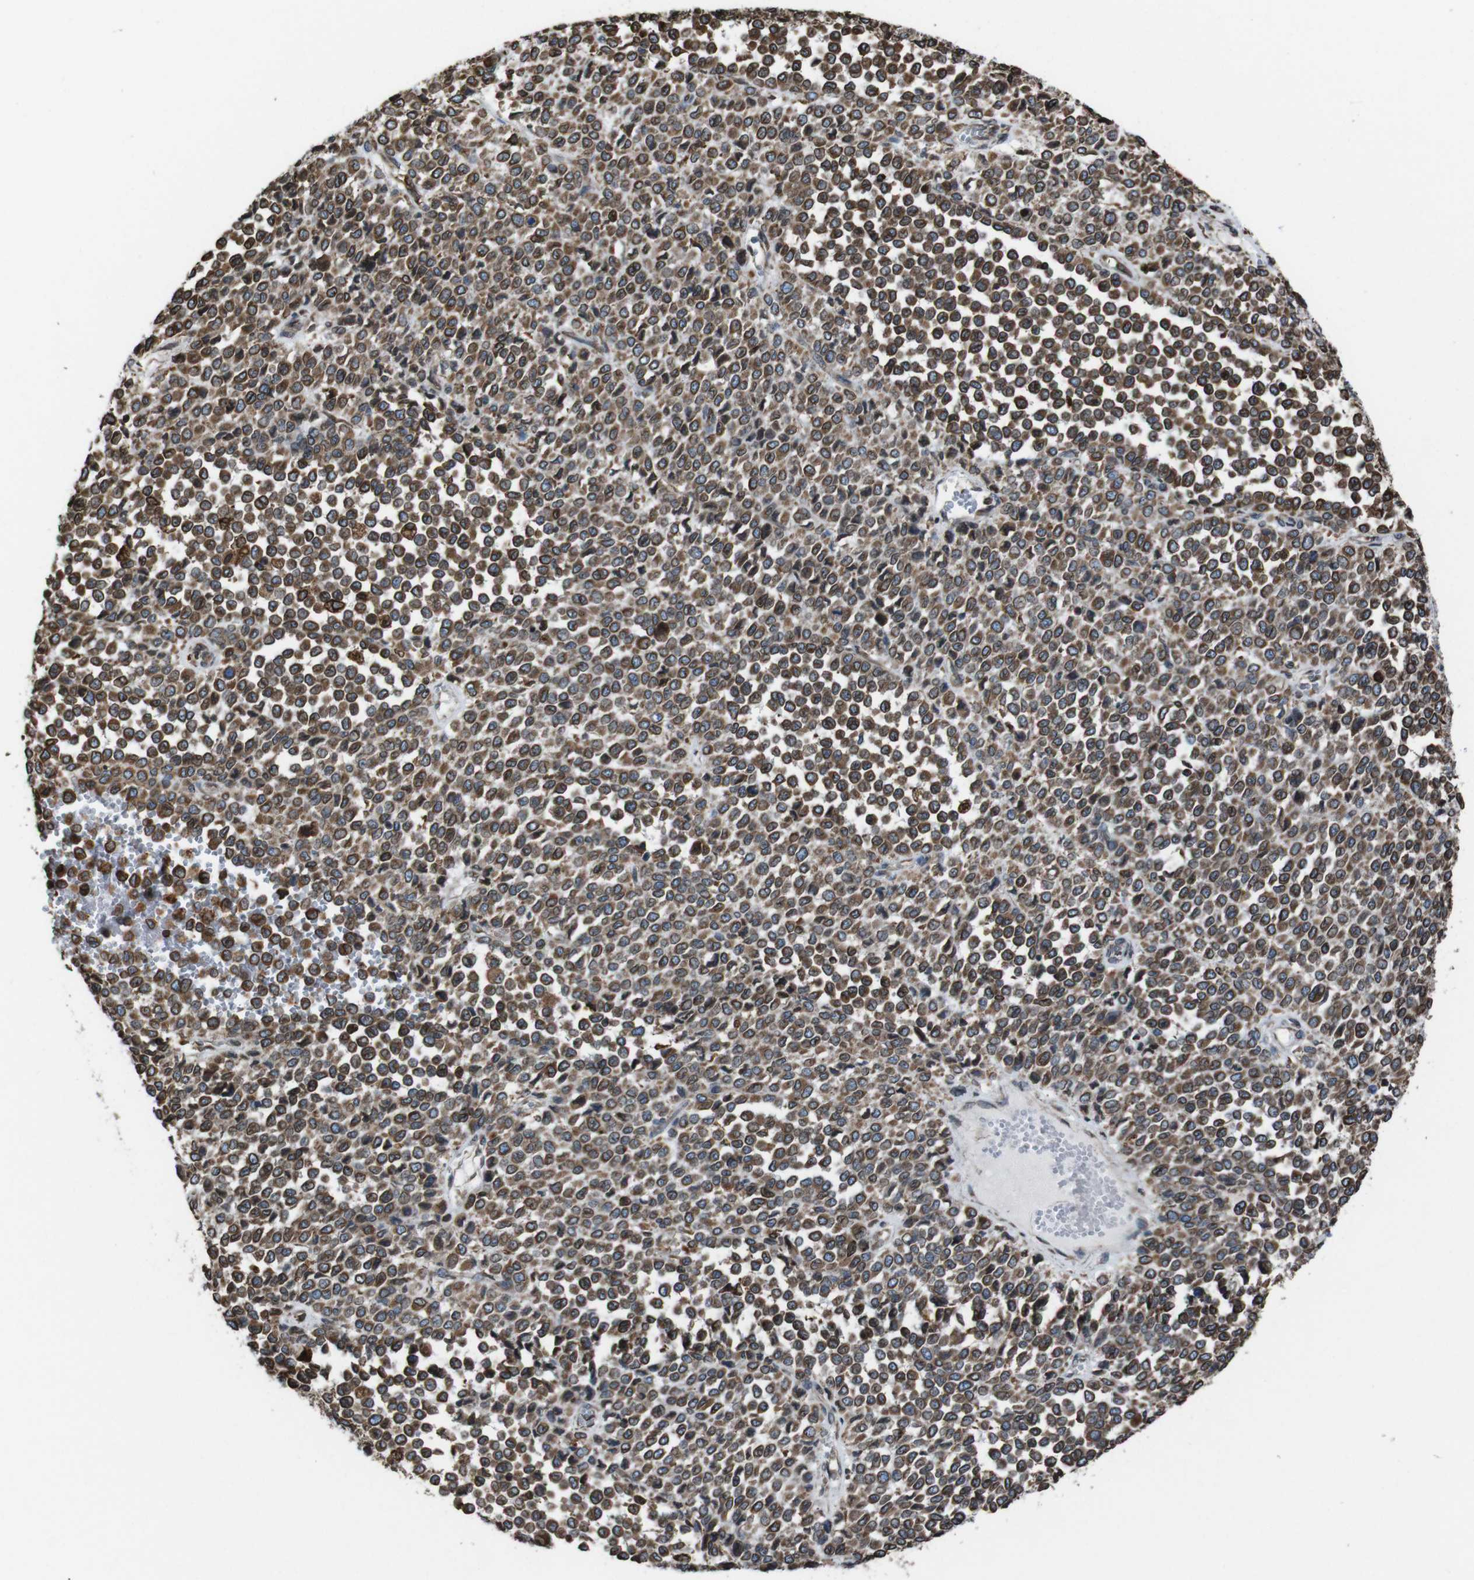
{"staining": {"intensity": "moderate", "quantity": ">75%", "location": "cytoplasmic/membranous"}, "tissue": "melanoma", "cell_type": "Tumor cells", "image_type": "cancer", "snomed": [{"axis": "morphology", "description": "Malignant melanoma, Metastatic site"}, {"axis": "topography", "description": "Pancreas"}], "caption": "Human malignant melanoma (metastatic site) stained with a protein marker exhibits moderate staining in tumor cells.", "gene": "APMAP", "patient": {"sex": "female", "age": 30}}